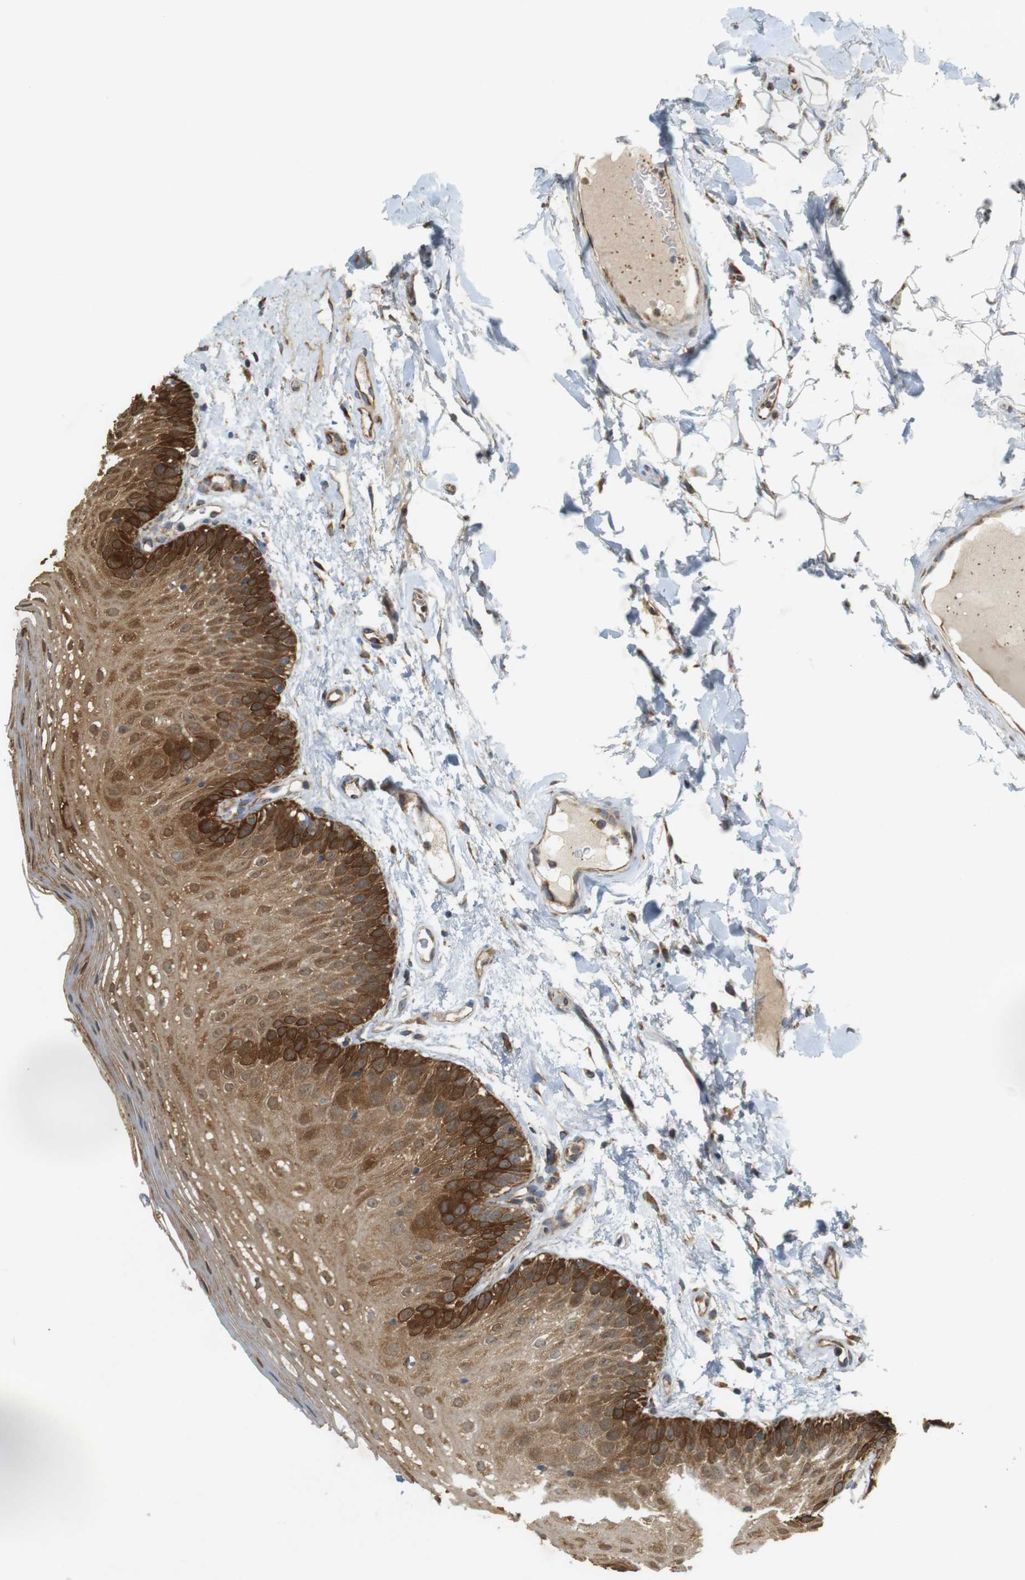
{"staining": {"intensity": "moderate", "quantity": ">75%", "location": "cytoplasmic/membranous,nuclear"}, "tissue": "oral mucosa", "cell_type": "Squamous epithelial cells", "image_type": "normal", "snomed": [{"axis": "morphology", "description": "Normal tissue, NOS"}, {"axis": "morphology", "description": "Squamous cell carcinoma, NOS"}, {"axis": "topography", "description": "Skeletal muscle"}, {"axis": "topography", "description": "Oral tissue"}], "caption": "Oral mucosa stained with DAB (3,3'-diaminobenzidine) immunohistochemistry reveals medium levels of moderate cytoplasmic/membranous,nuclear positivity in about >75% of squamous epithelial cells. The staining is performed using DAB brown chromogen to label protein expression. The nuclei are counter-stained blue using hematoxylin.", "gene": "SLC41A1", "patient": {"sex": "male", "age": 71}}